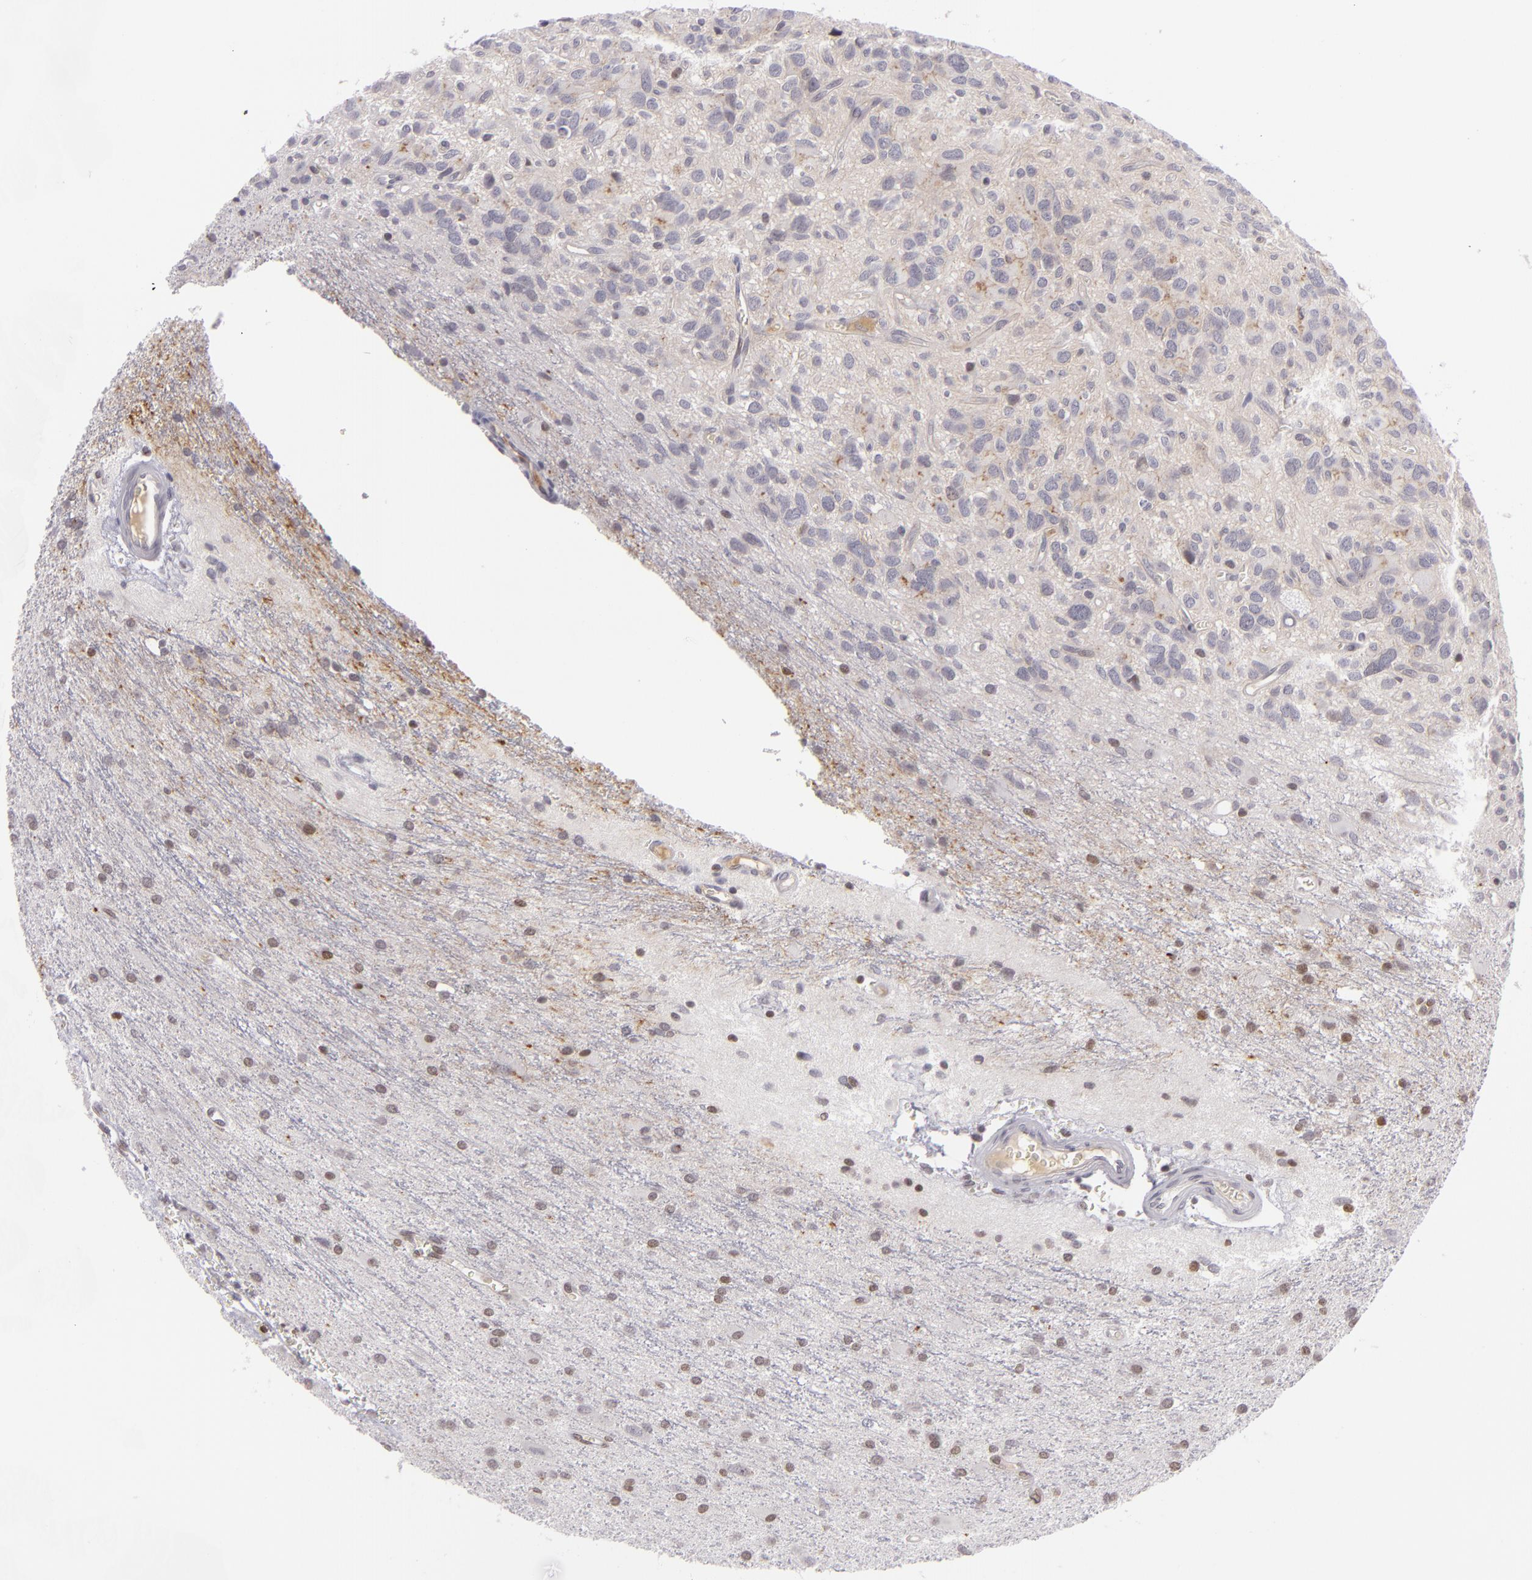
{"staining": {"intensity": "negative", "quantity": "none", "location": "none"}, "tissue": "glioma", "cell_type": "Tumor cells", "image_type": "cancer", "snomed": [{"axis": "morphology", "description": "Glioma, malignant, Low grade"}, {"axis": "topography", "description": "Brain"}], "caption": "Immunohistochemistry photomicrograph of neoplastic tissue: glioma stained with DAB shows no significant protein expression in tumor cells.", "gene": "CTNNB1", "patient": {"sex": "female", "age": 15}}